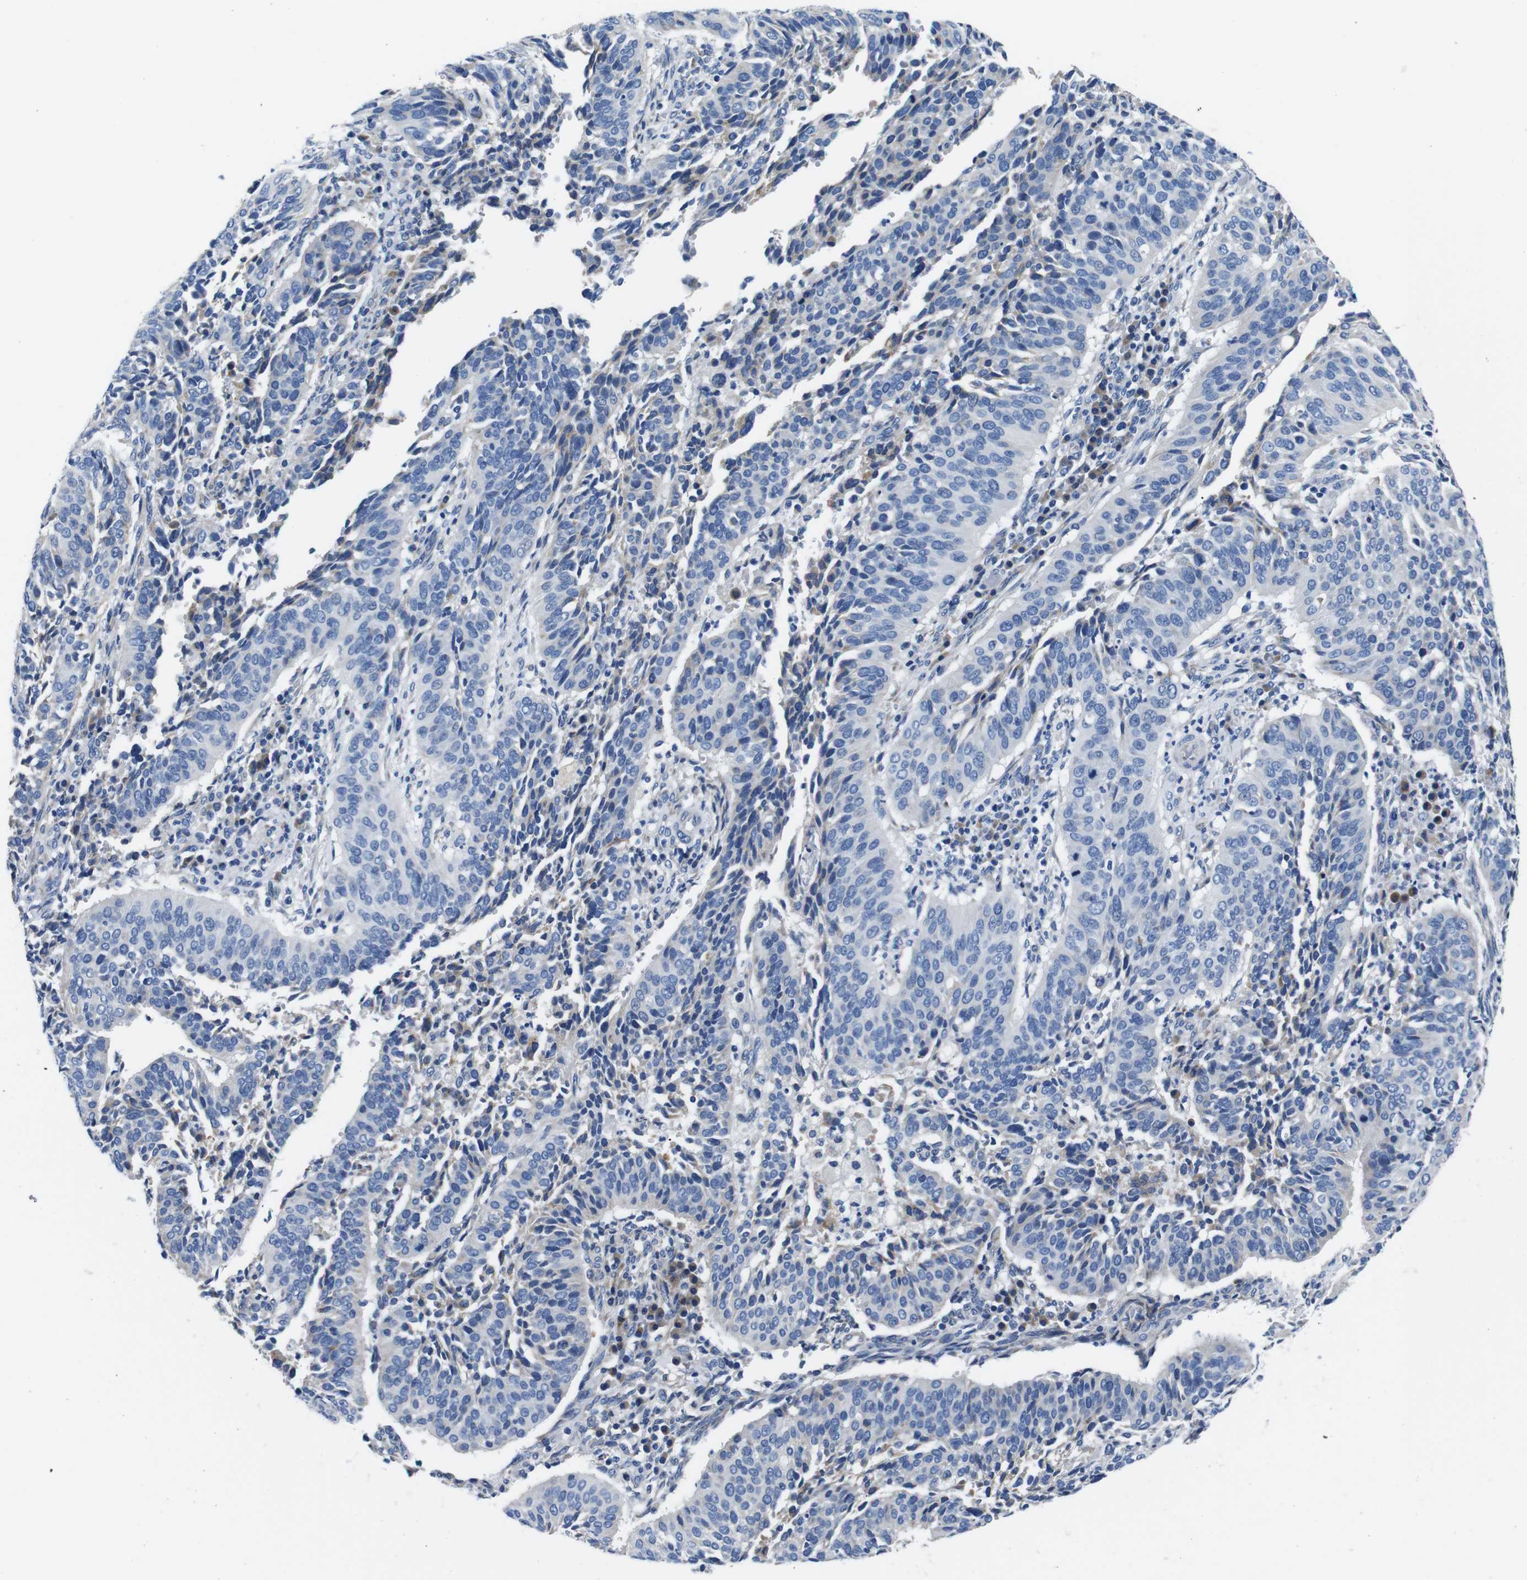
{"staining": {"intensity": "negative", "quantity": "none", "location": "none"}, "tissue": "cervical cancer", "cell_type": "Tumor cells", "image_type": "cancer", "snomed": [{"axis": "morphology", "description": "Normal tissue, NOS"}, {"axis": "morphology", "description": "Squamous cell carcinoma, NOS"}, {"axis": "topography", "description": "Cervix"}], "caption": "Tumor cells are negative for protein expression in human cervical cancer (squamous cell carcinoma). (DAB immunohistochemistry with hematoxylin counter stain).", "gene": "SNX19", "patient": {"sex": "female", "age": 39}}